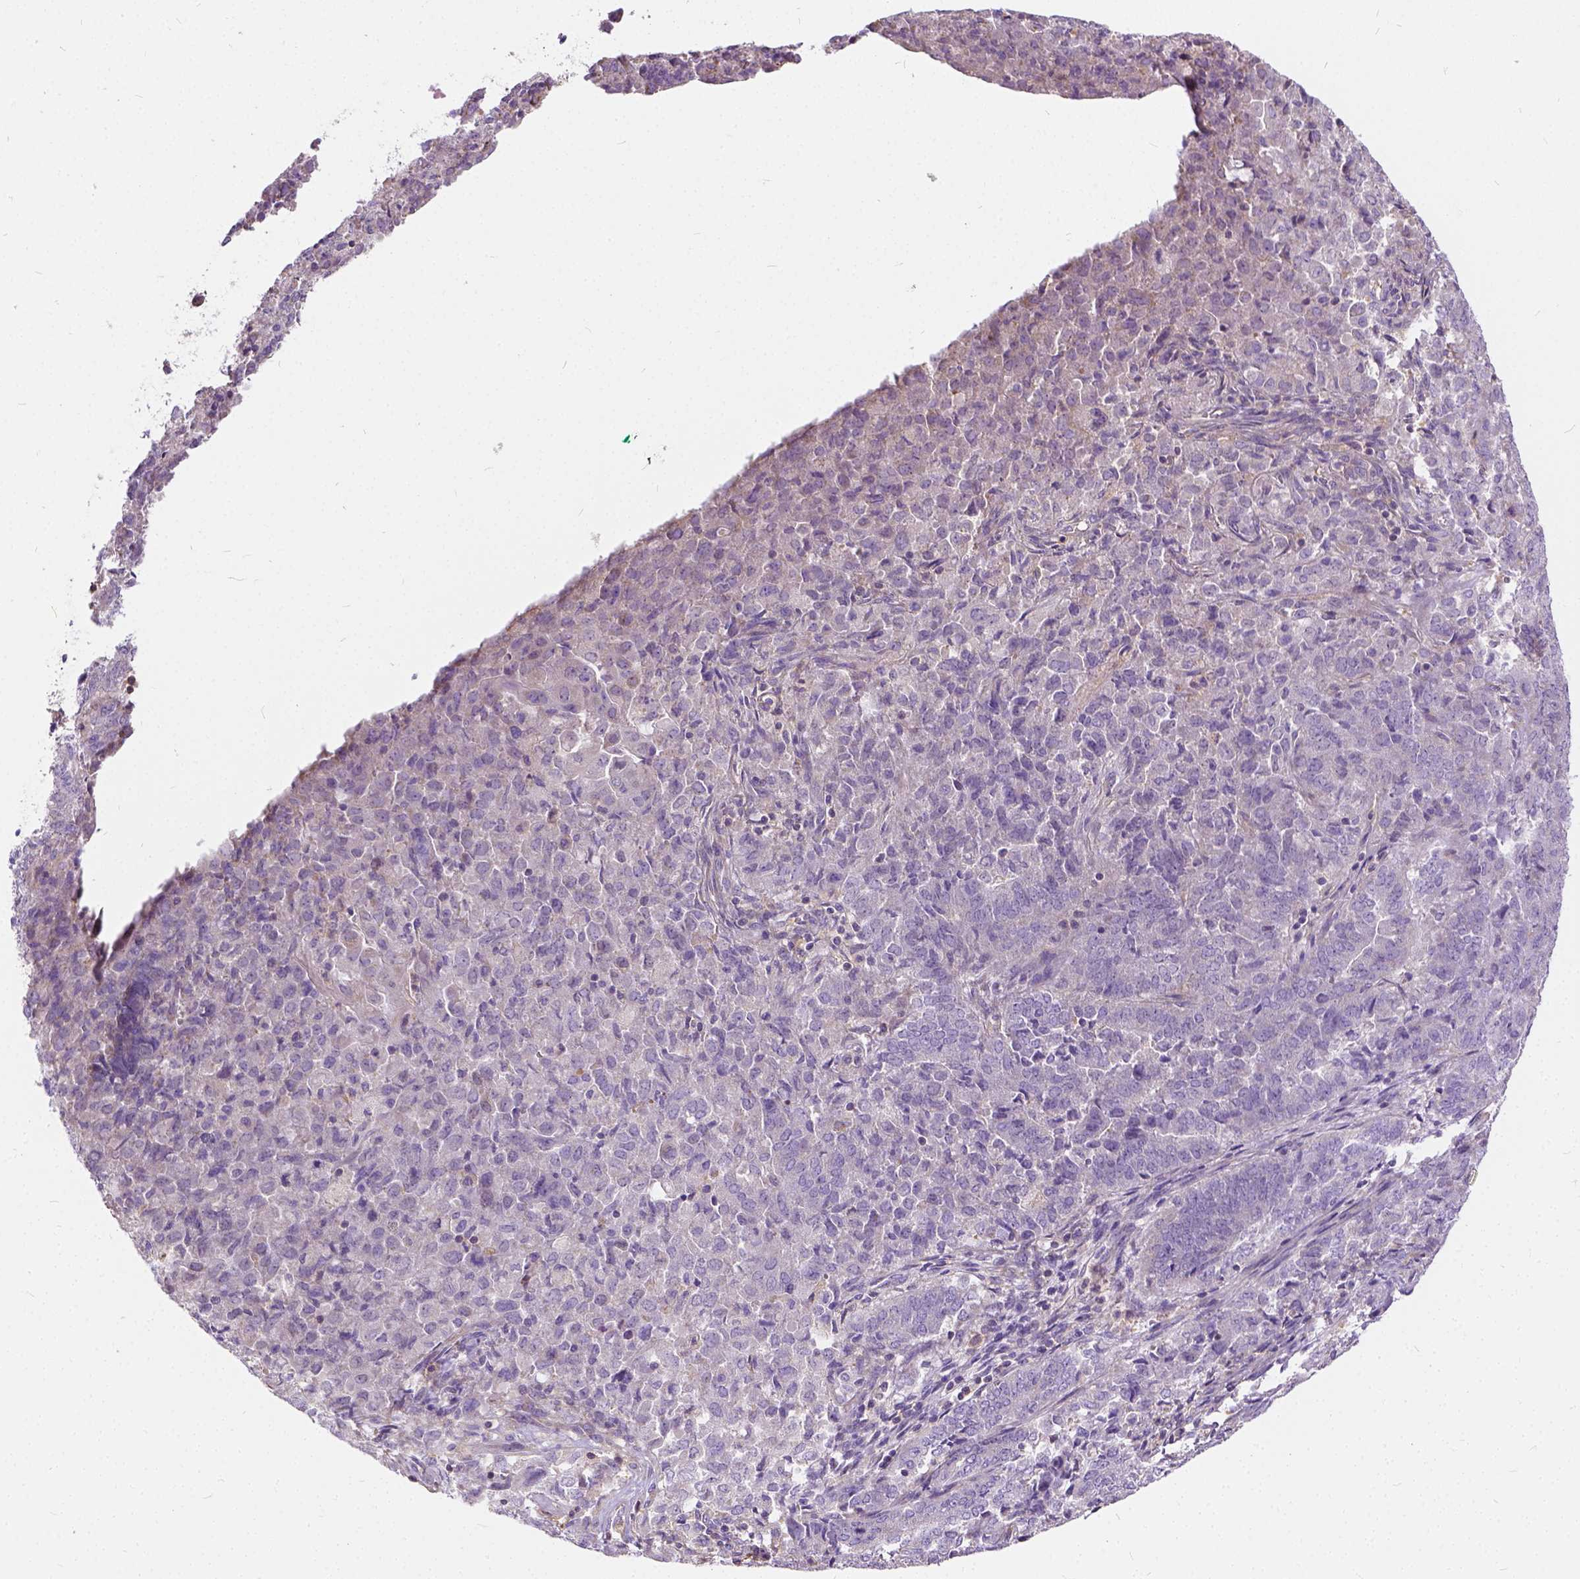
{"staining": {"intensity": "negative", "quantity": "none", "location": "none"}, "tissue": "endometrial cancer", "cell_type": "Tumor cells", "image_type": "cancer", "snomed": [{"axis": "morphology", "description": "Adenocarcinoma, NOS"}, {"axis": "topography", "description": "Endometrium"}], "caption": "Tumor cells show no significant positivity in endometrial adenocarcinoma.", "gene": "CADM4", "patient": {"sex": "female", "age": 72}}